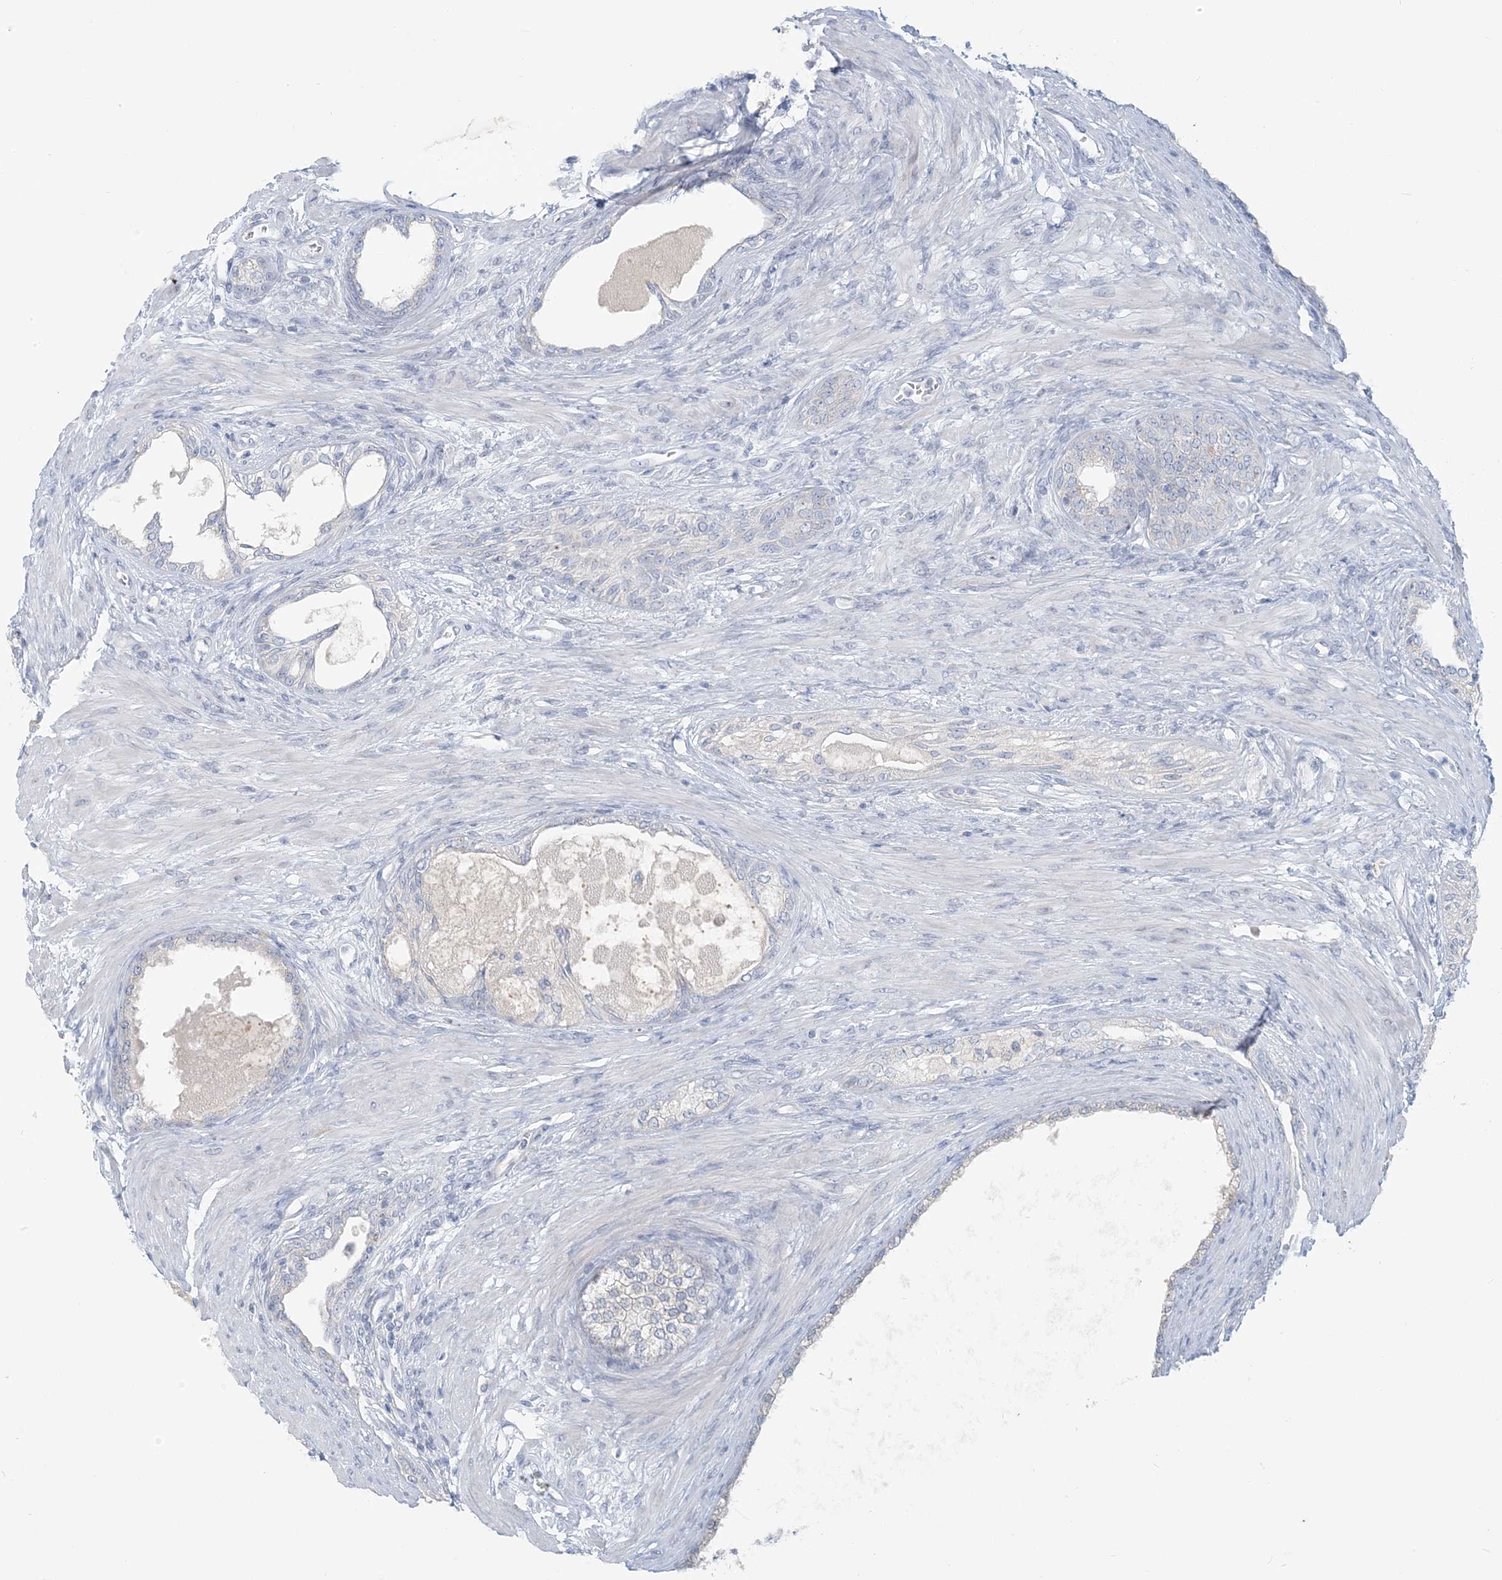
{"staining": {"intensity": "negative", "quantity": "none", "location": "none"}, "tissue": "prostate cancer", "cell_type": "Tumor cells", "image_type": "cancer", "snomed": [{"axis": "morphology", "description": "Normal tissue, NOS"}, {"axis": "morphology", "description": "Adenocarcinoma, Low grade"}, {"axis": "topography", "description": "Prostate"}, {"axis": "topography", "description": "Peripheral nerve tissue"}], "caption": "Adenocarcinoma (low-grade) (prostate) stained for a protein using immunohistochemistry (IHC) demonstrates no expression tumor cells.", "gene": "SCML1", "patient": {"sex": "male", "age": 71}}